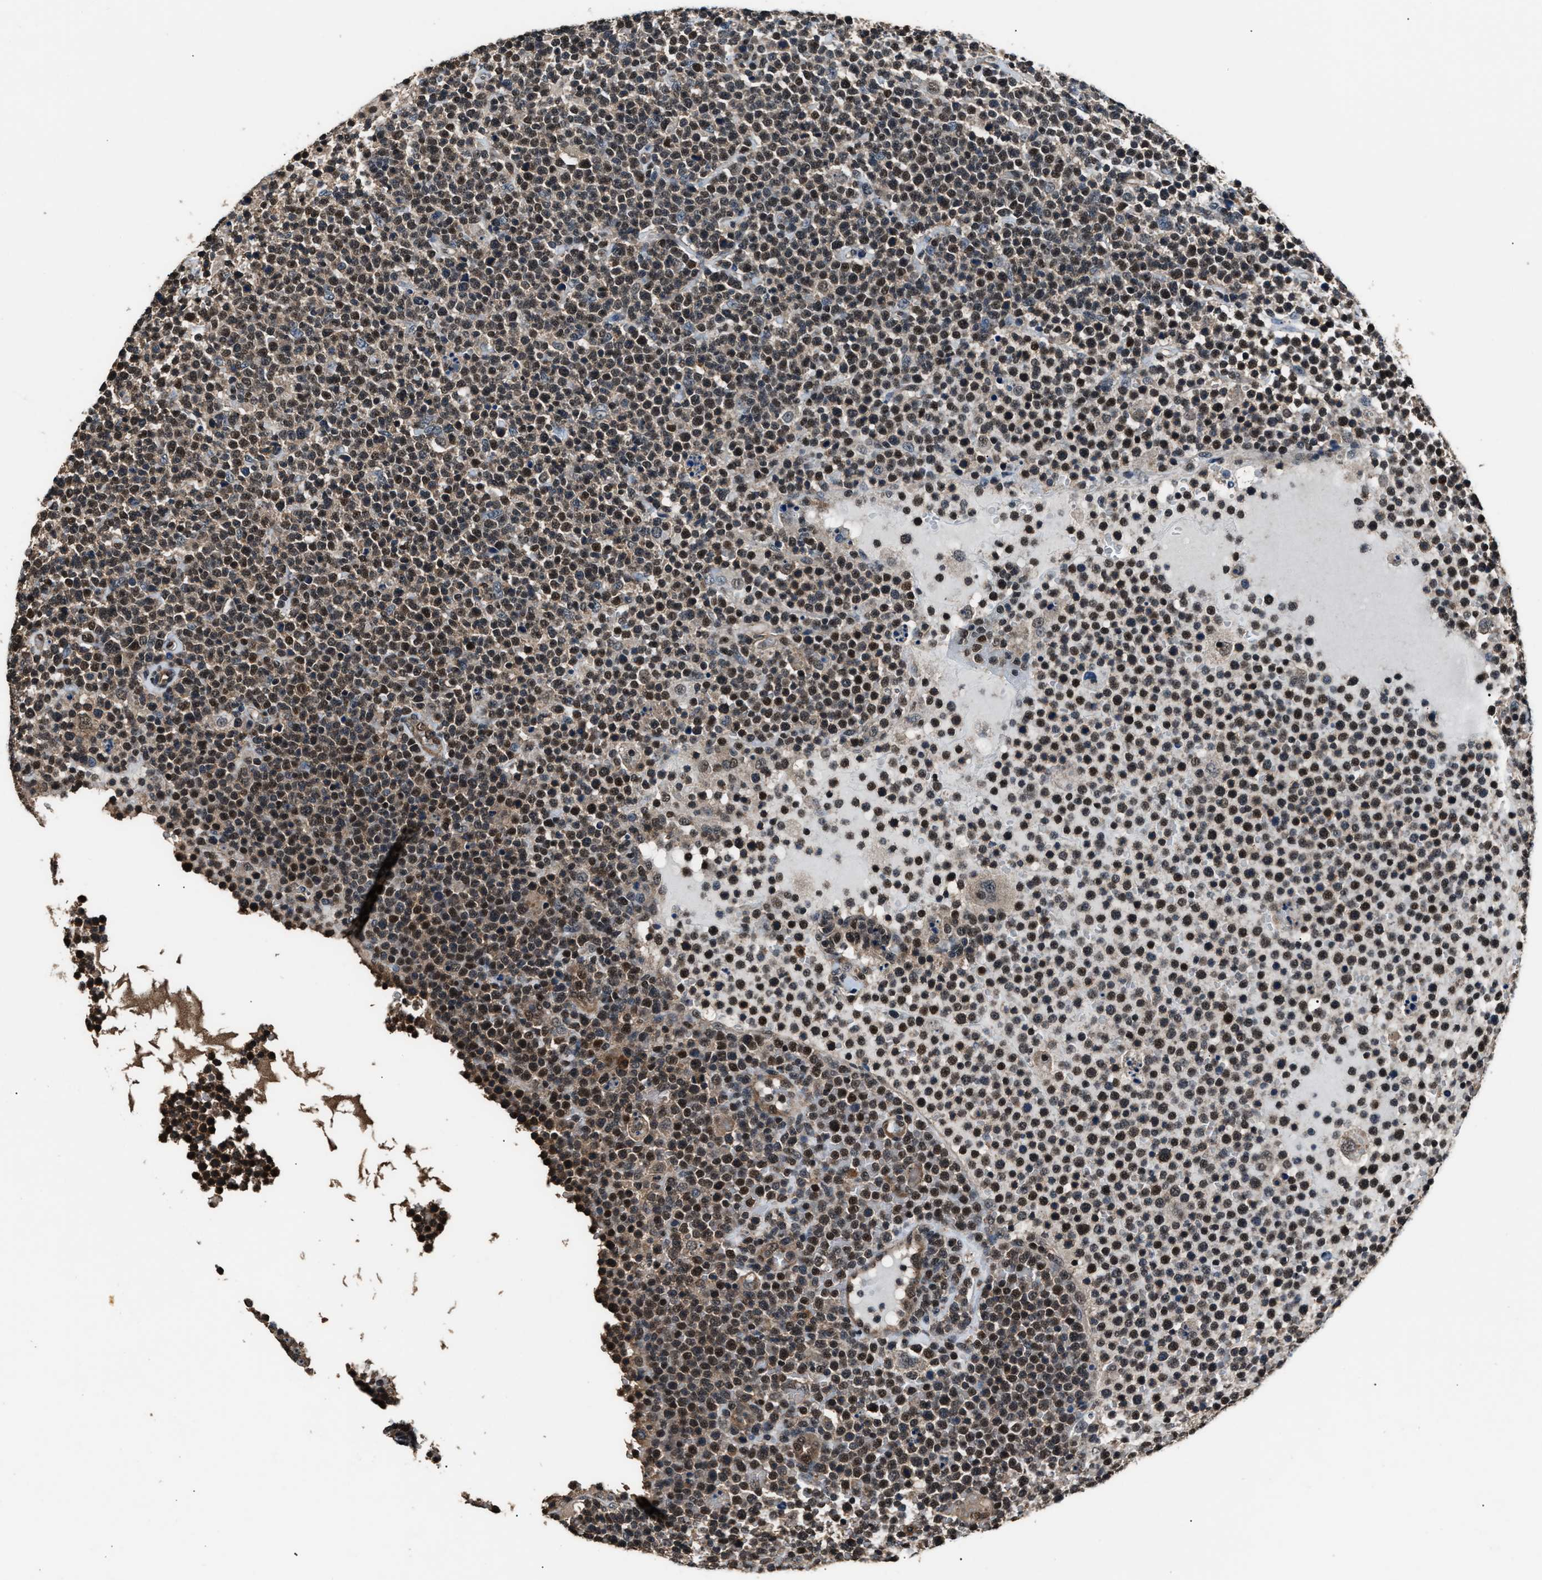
{"staining": {"intensity": "moderate", "quantity": ">75%", "location": "cytoplasmic/membranous,nuclear"}, "tissue": "lymphoma", "cell_type": "Tumor cells", "image_type": "cancer", "snomed": [{"axis": "morphology", "description": "Malignant lymphoma, non-Hodgkin's type, High grade"}, {"axis": "topography", "description": "Lymph node"}], "caption": "Brown immunohistochemical staining in human malignant lymphoma, non-Hodgkin's type (high-grade) shows moderate cytoplasmic/membranous and nuclear positivity in approximately >75% of tumor cells. Using DAB (brown) and hematoxylin (blue) stains, captured at high magnification using brightfield microscopy.", "gene": "DFFA", "patient": {"sex": "male", "age": 61}}